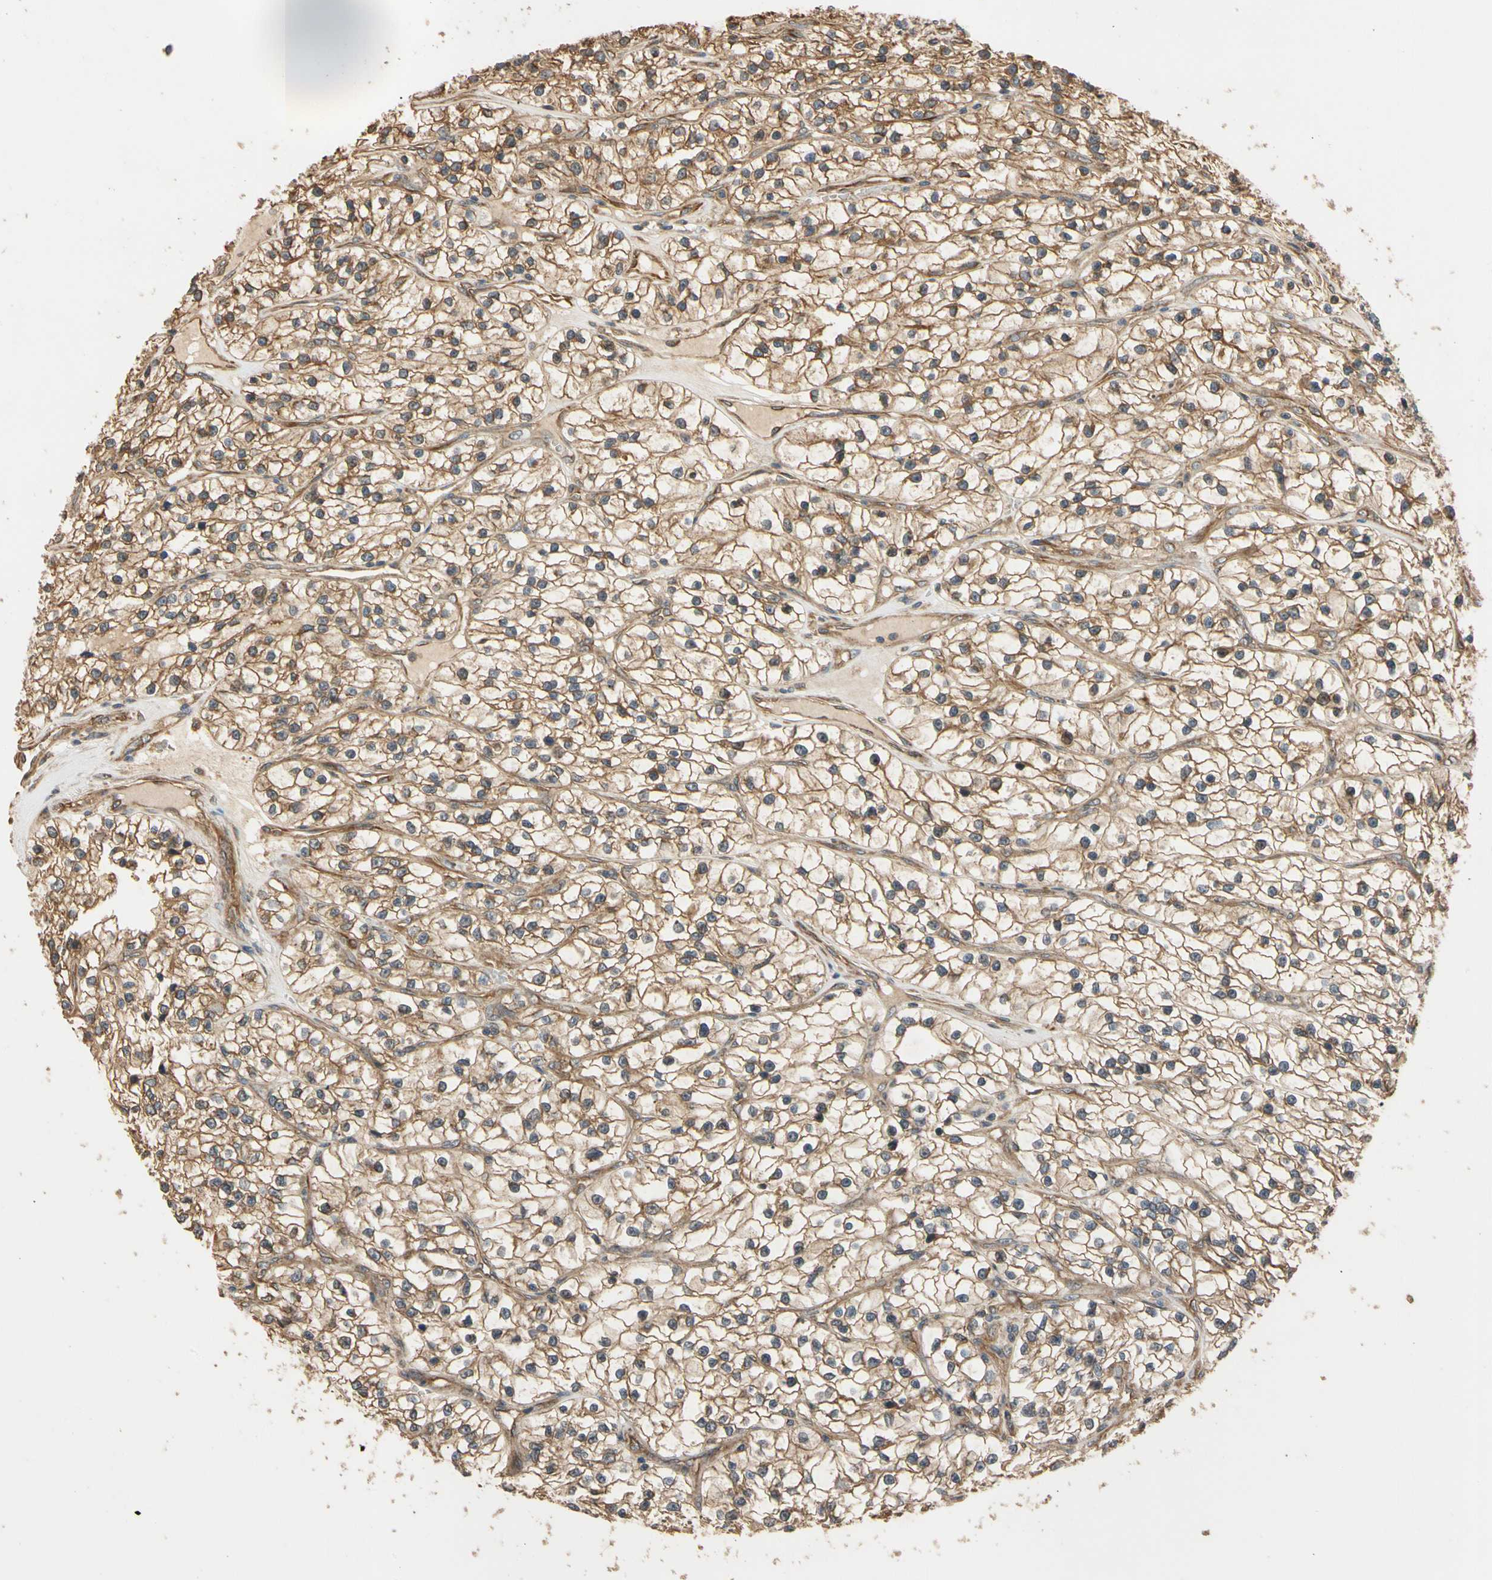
{"staining": {"intensity": "moderate", "quantity": ">75%", "location": "cytoplasmic/membranous"}, "tissue": "renal cancer", "cell_type": "Tumor cells", "image_type": "cancer", "snomed": [{"axis": "morphology", "description": "Adenocarcinoma, NOS"}, {"axis": "topography", "description": "Kidney"}], "caption": "Immunohistochemistry image of neoplastic tissue: adenocarcinoma (renal) stained using immunohistochemistry exhibits medium levels of moderate protein expression localized specifically in the cytoplasmic/membranous of tumor cells, appearing as a cytoplasmic/membranous brown color.", "gene": "MGRN1", "patient": {"sex": "female", "age": 57}}